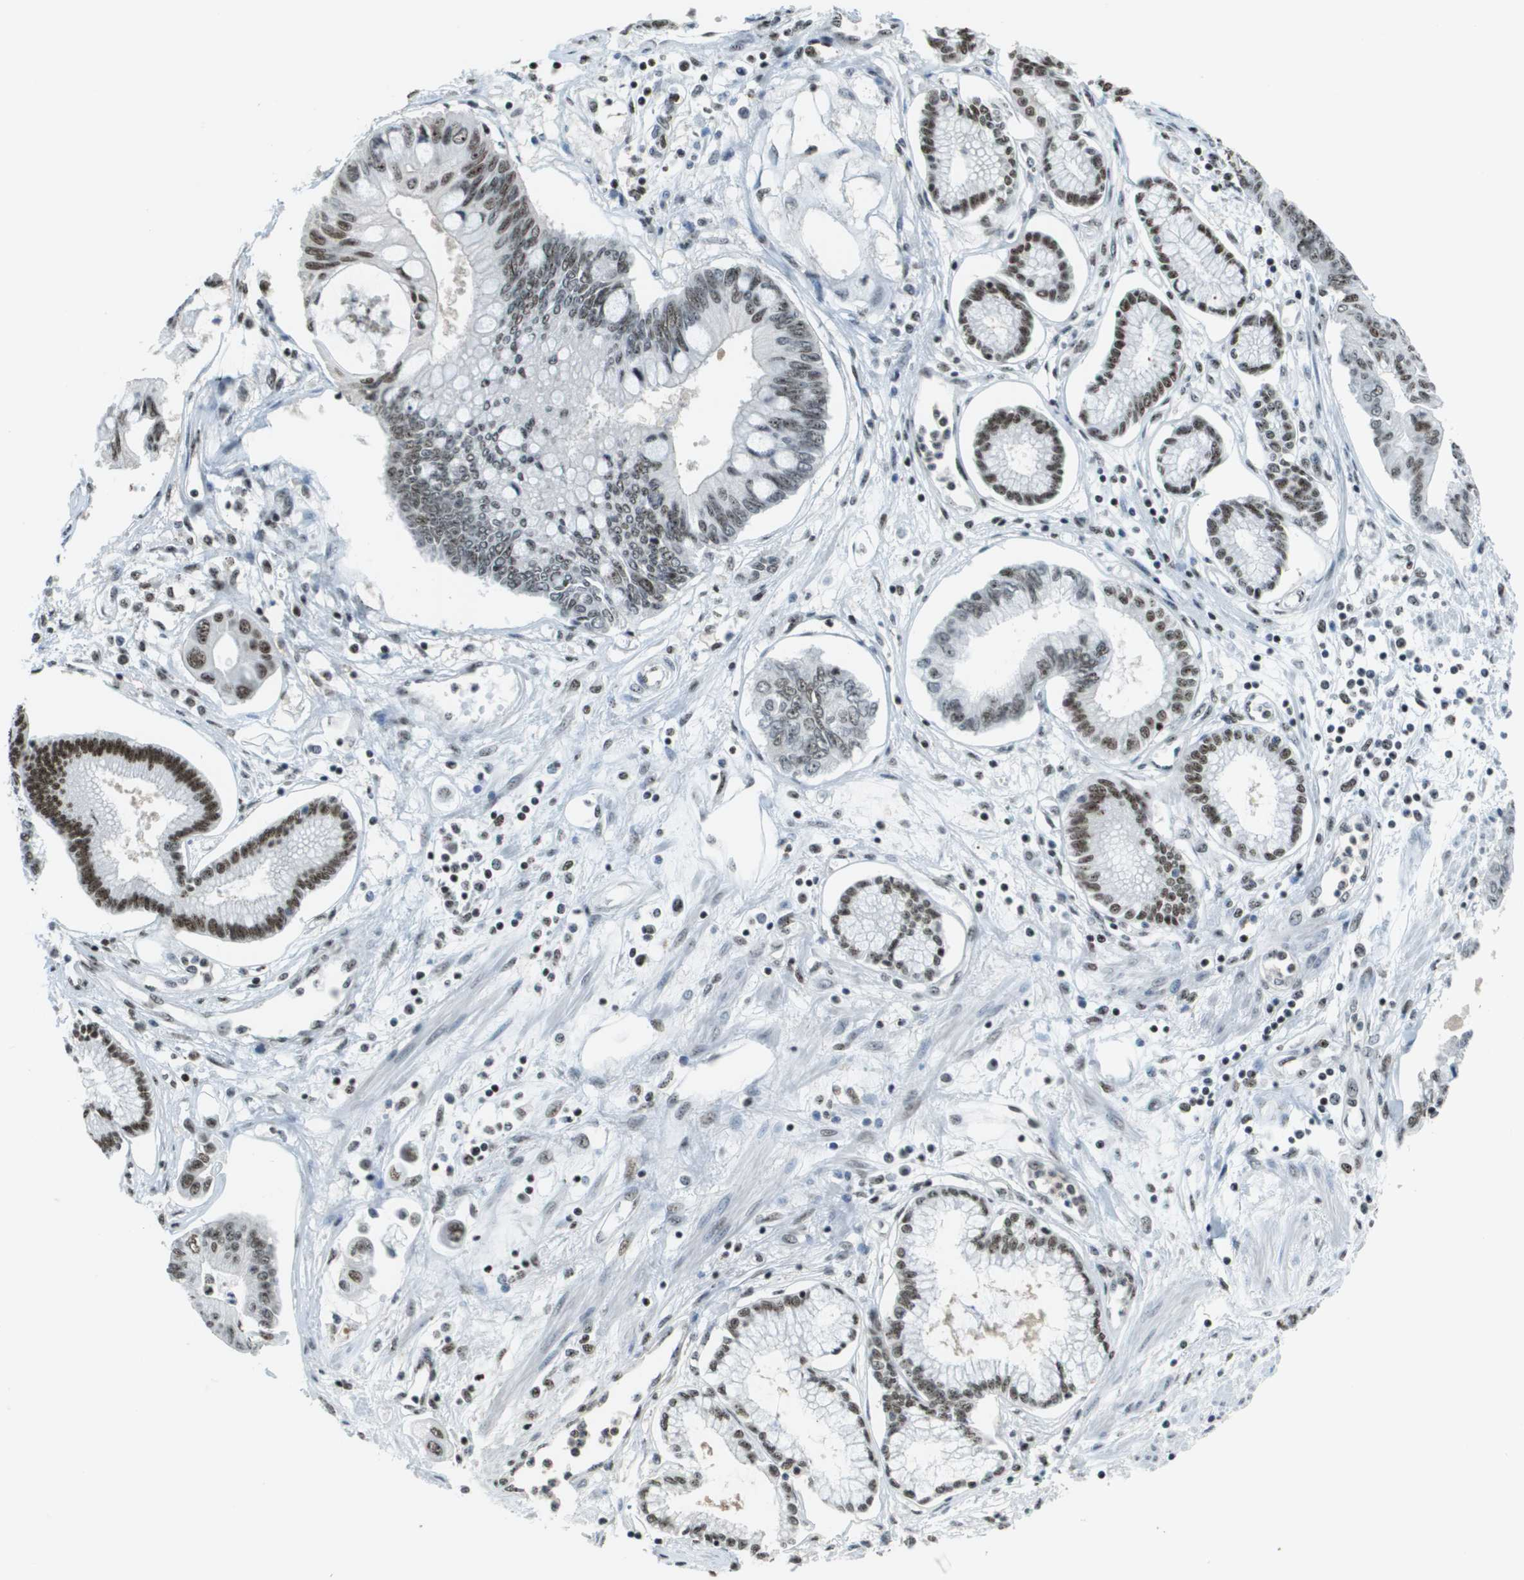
{"staining": {"intensity": "moderate", "quantity": ">75%", "location": "nuclear"}, "tissue": "pancreatic cancer", "cell_type": "Tumor cells", "image_type": "cancer", "snomed": [{"axis": "morphology", "description": "Adenocarcinoma, NOS"}, {"axis": "topography", "description": "Pancreas"}], "caption": "Immunohistochemical staining of human pancreatic adenocarcinoma exhibits medium levels of moderate nuclear positivity in approximately >75% of tumor cells.", "gene": "SP100", "patient": {"sex": "female", "age": 77}}